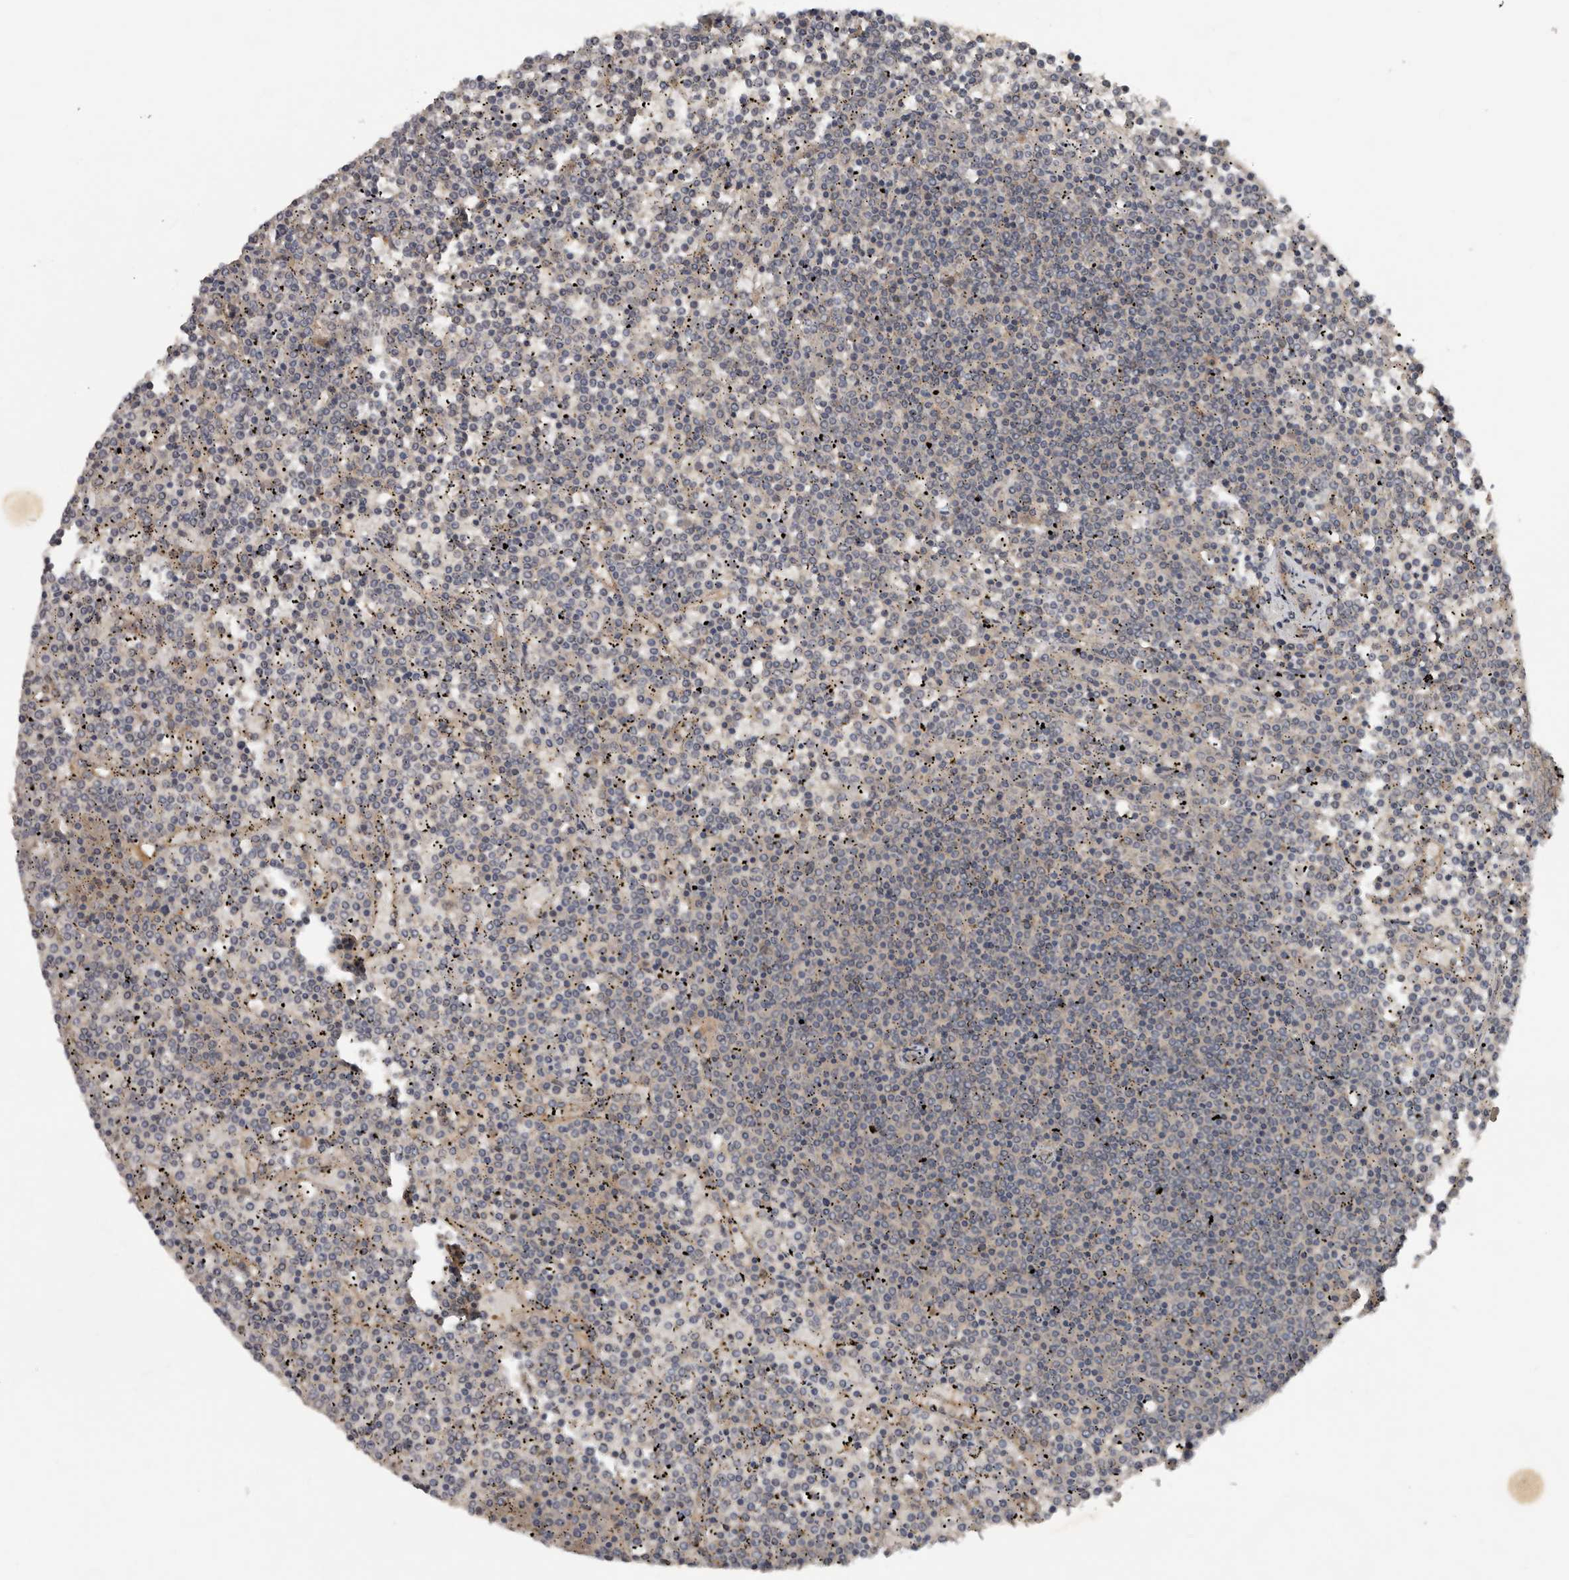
{"staining": {"intensity": "negative", "quantity": "none", "location": "none"}, "tissue": "lymphoma", "cell_type": "Tumor cells", "image_type": "cancer", "snomed": [{"axis": "morphology", "description": "Malignant lymphoma, non-Hodgkin's type, Low grade"}, {"axis": "topography", "description": "Spleen"}], "caption": "Tumor cells show no significant expression in lymphoma.", "gene": "DNAJB4", "patient": {"sex": "female", "age": 19}}